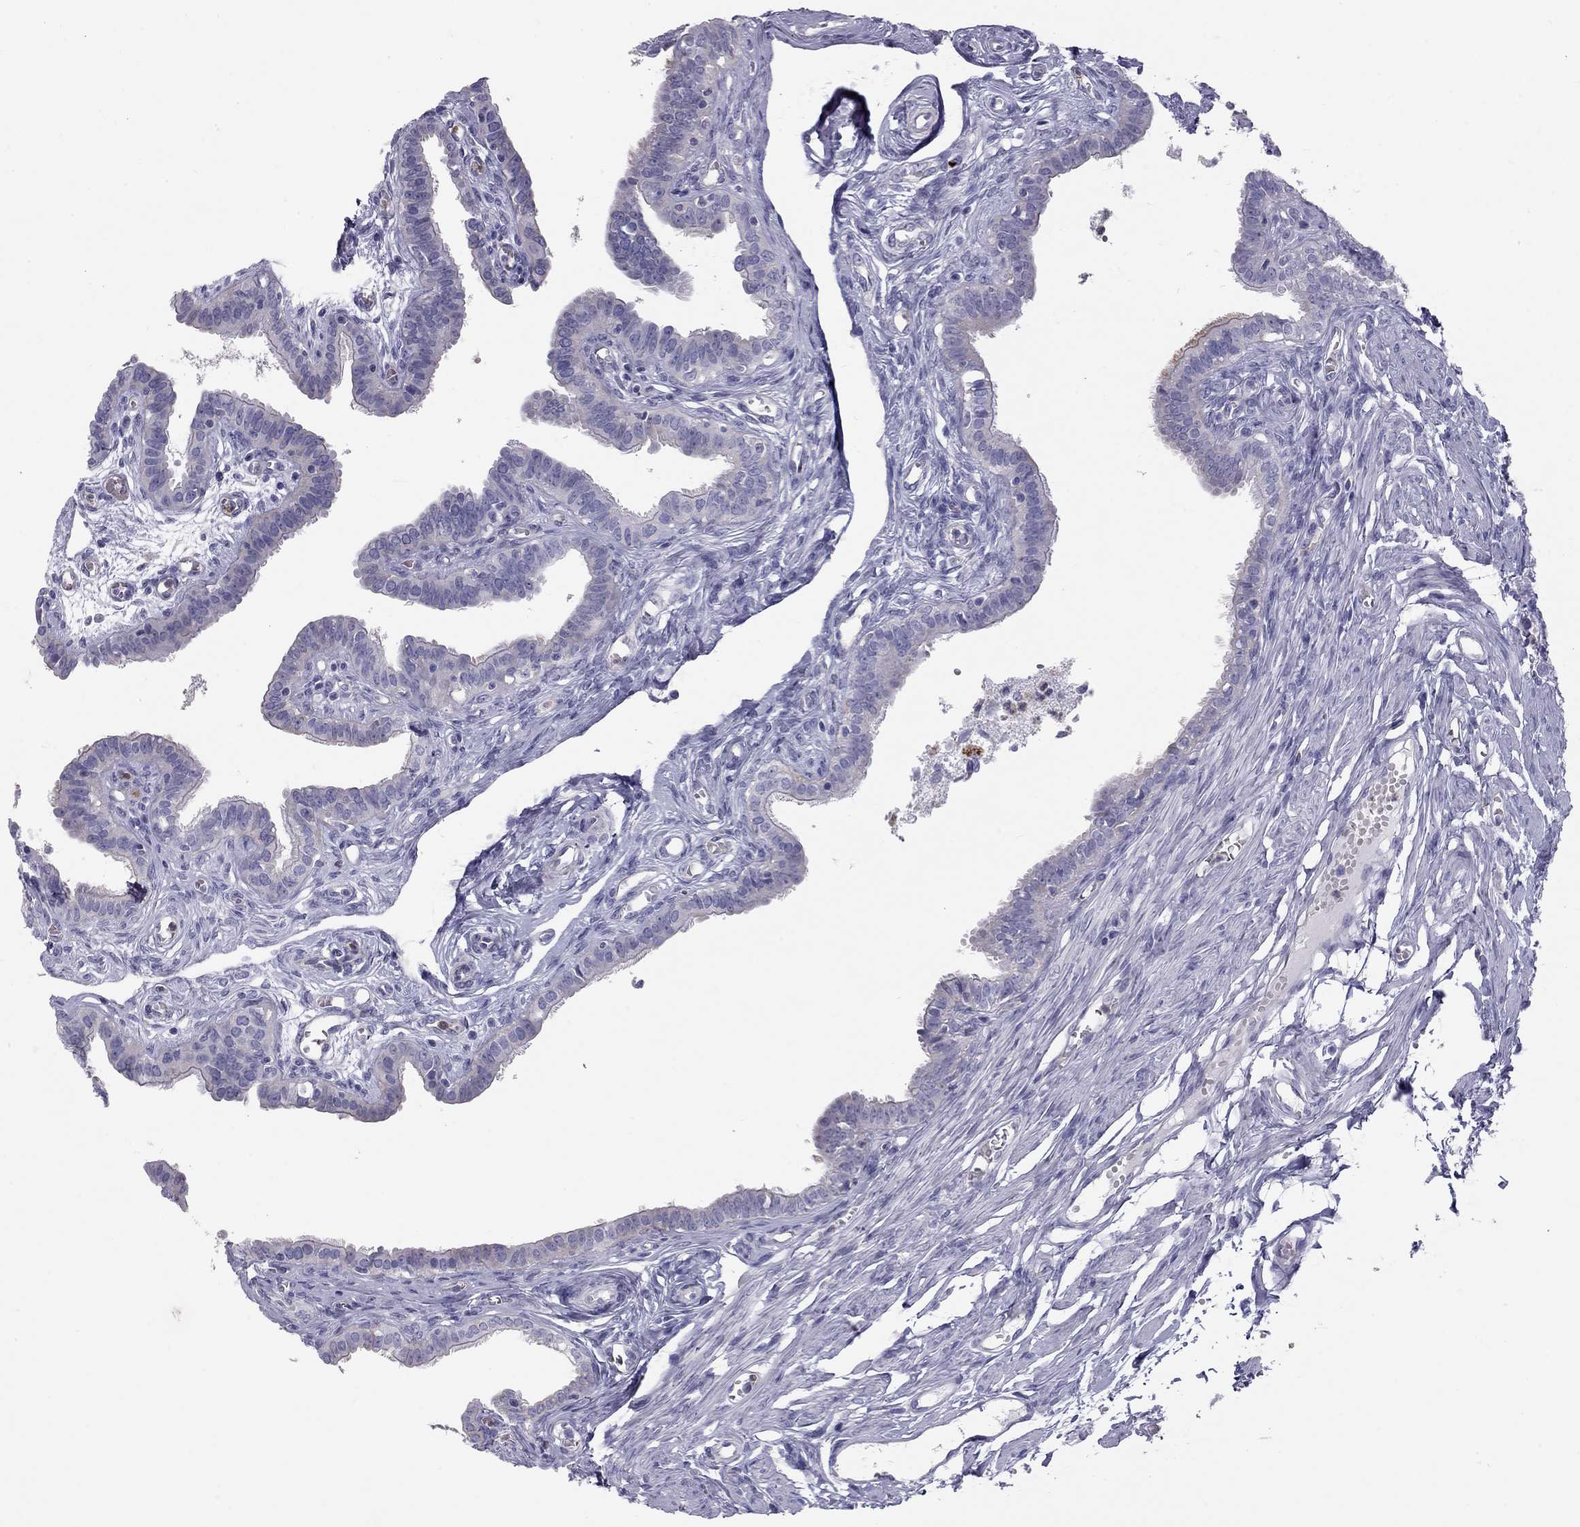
{"staining": {"intensity": "negative", "quantity": "none", "location": "none"}, "tissue": "fallopian tube", "cell_type": "Glandular cells", "image_type": "normal", "snomed": [{"axis": "morphology", "description": "Normal tissue, NOS"}, {"axis": "morphology", "description": "Carcinoma, endometroid"}, {"axis": "topography", "description": "Fallopian tube"}, {"axis": "topography", "description": "Ovary"}], "caption": "IHC of unremarkable human fallopian tube shows no staining in glandular cells.", "gene": "TDRD6", "patient": {"sex": "female", "age": 42}}